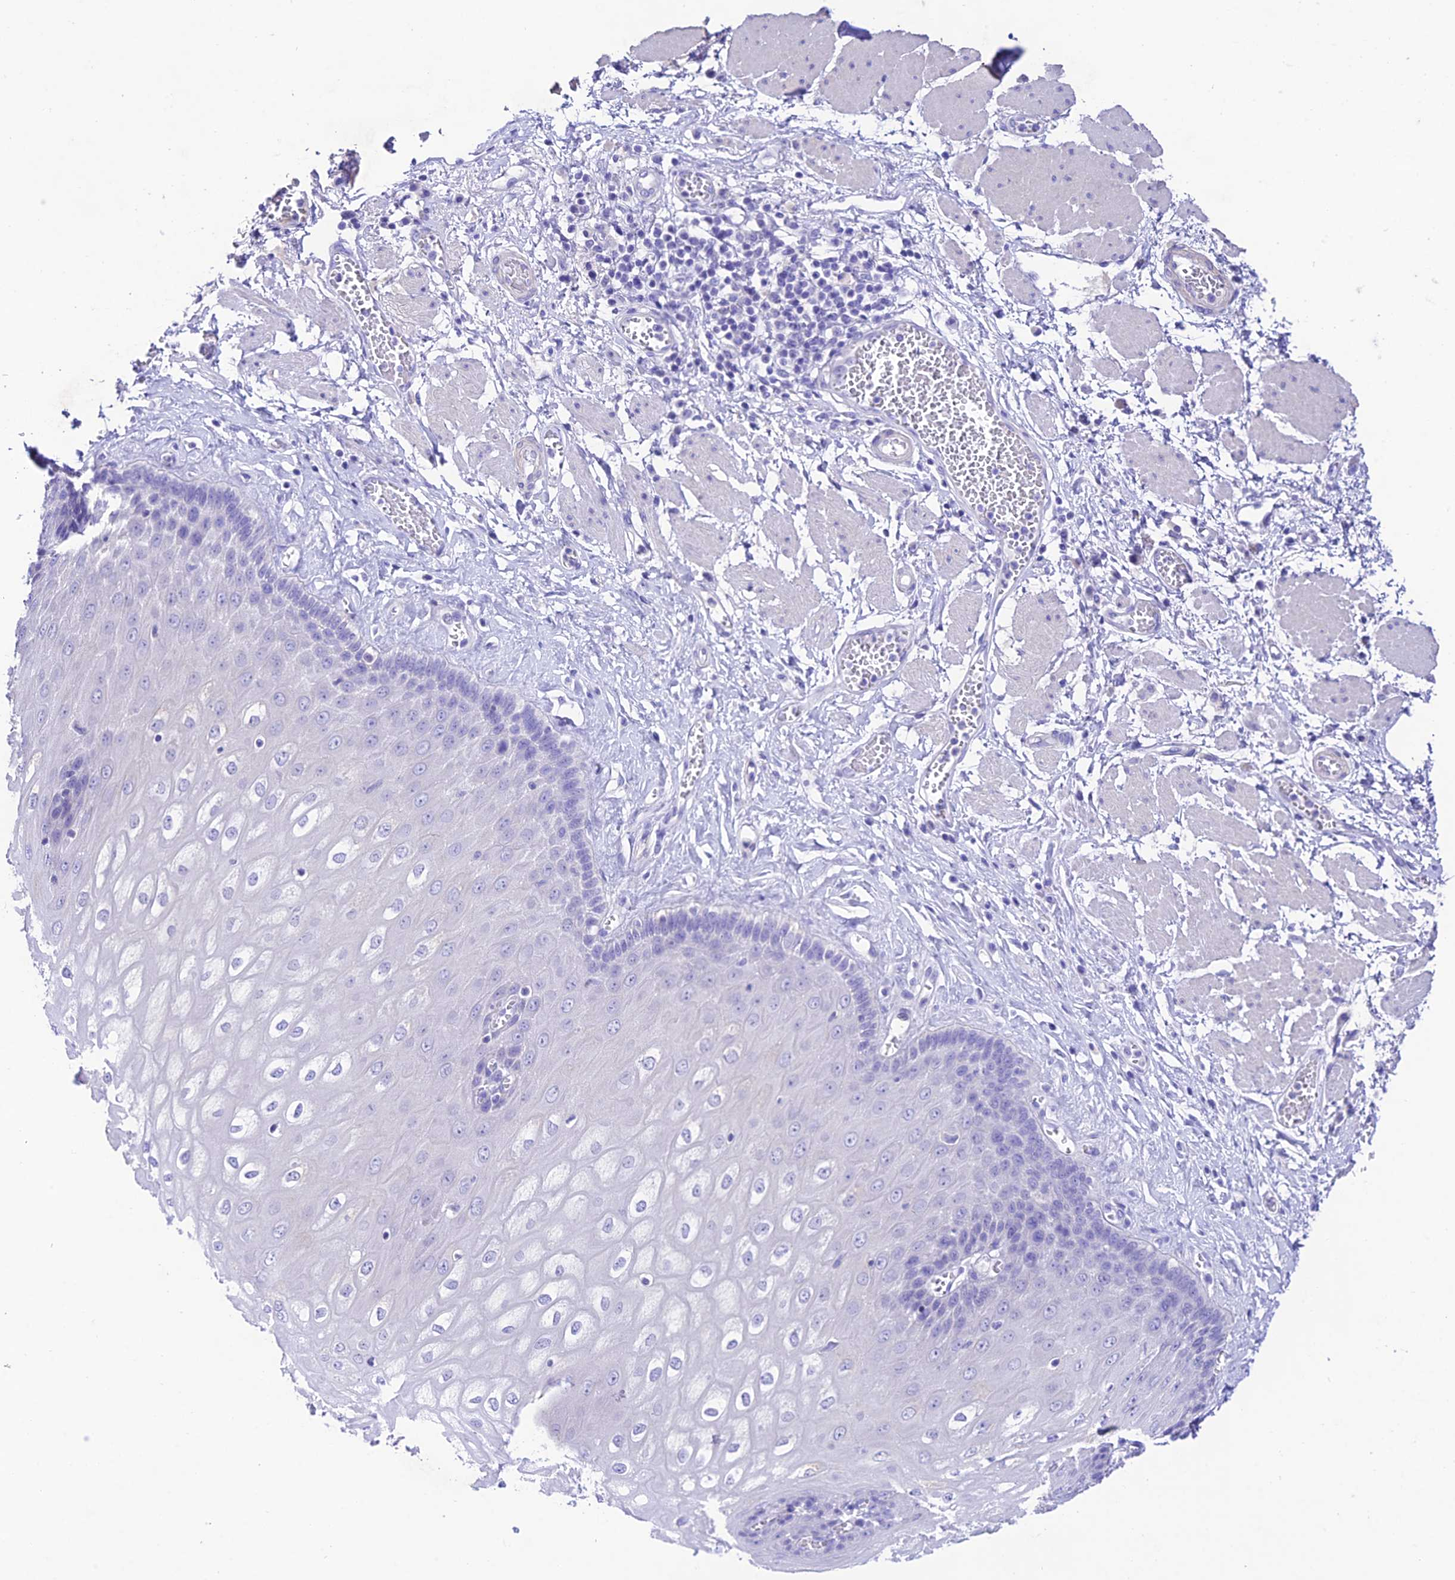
{"staining": {"intensity": "negative", "quantity": "none", "location": "none"}, "tissue": "esophagus", "cell_type": "Squamous epithelial cells", "image_type": "normal", "snomed": [{"axis": "morphology", "description": "Normal tissue, NOS"}, {"axis": "topography", "description": "Esophagus"}], "caption": "Immunohistochemistry (IHC) image of benign human esophagus stained for a protein (brown), which displays no expression in squamous epithelial cells.", "gene": "NLRP6", "patient": {"sex": "male", "age": 60}}